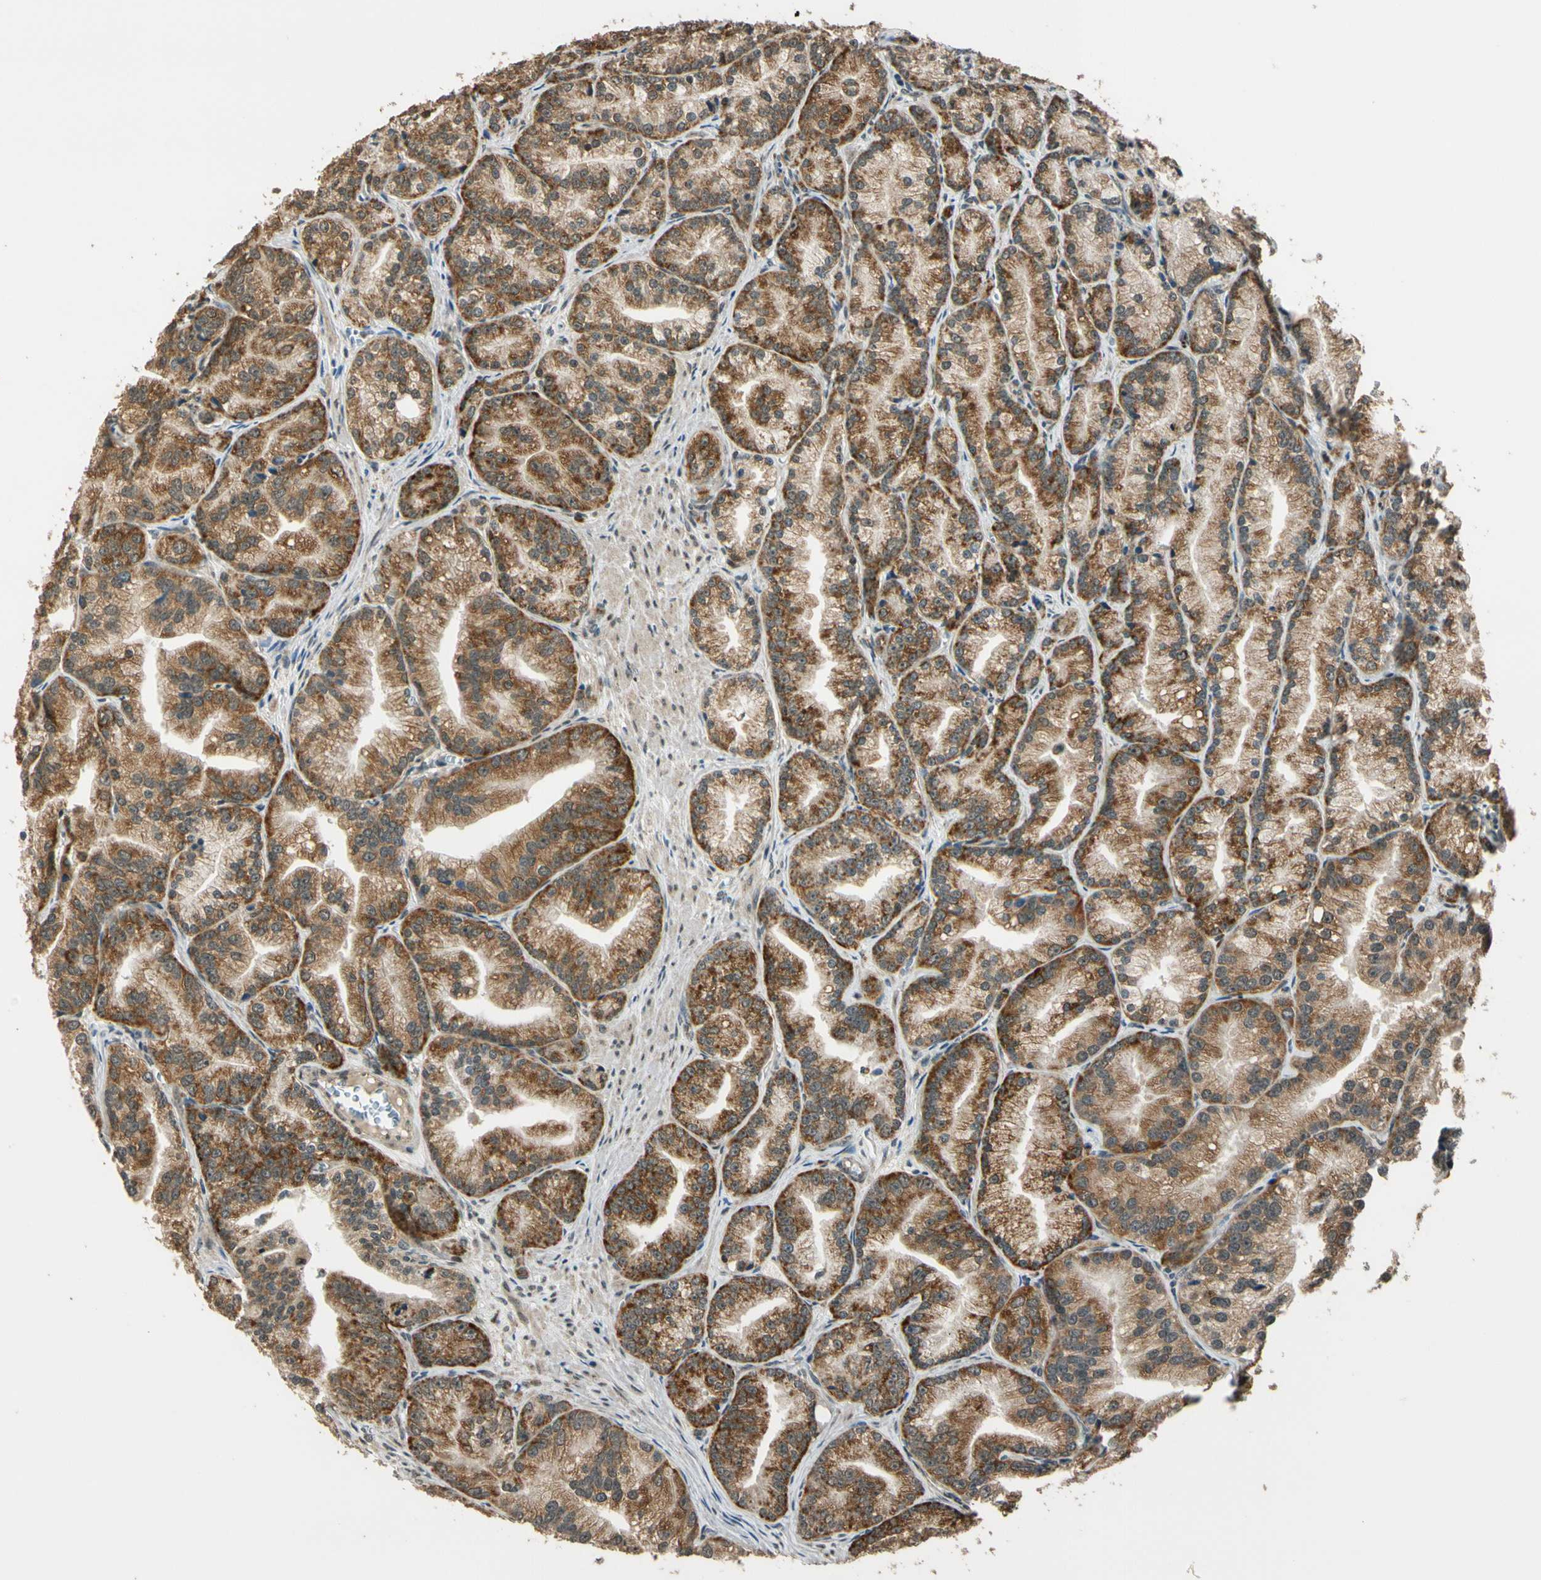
{"staining": {"intensity": "moderate", "quantity": ">75%", "location": "cytoplasmic/membranous"}, "tissue": "prostate cancer", "cell_type": "Tumor cells", "image_type": "cancer", "snomed": [{"axis": "morphology", "description": "Adenocarcinoma, Low grade"}, {"axis": "topography", "description": "Prostate"}], "caption": "Prostate cancer (adenocarcinoma (low-grade)) stained for a protein reveals moderate cytoplasmic/membranous positivity in tumor cells.", "gene": "LAMTOR1", "patient": {"sex": "male", "age": 89}}